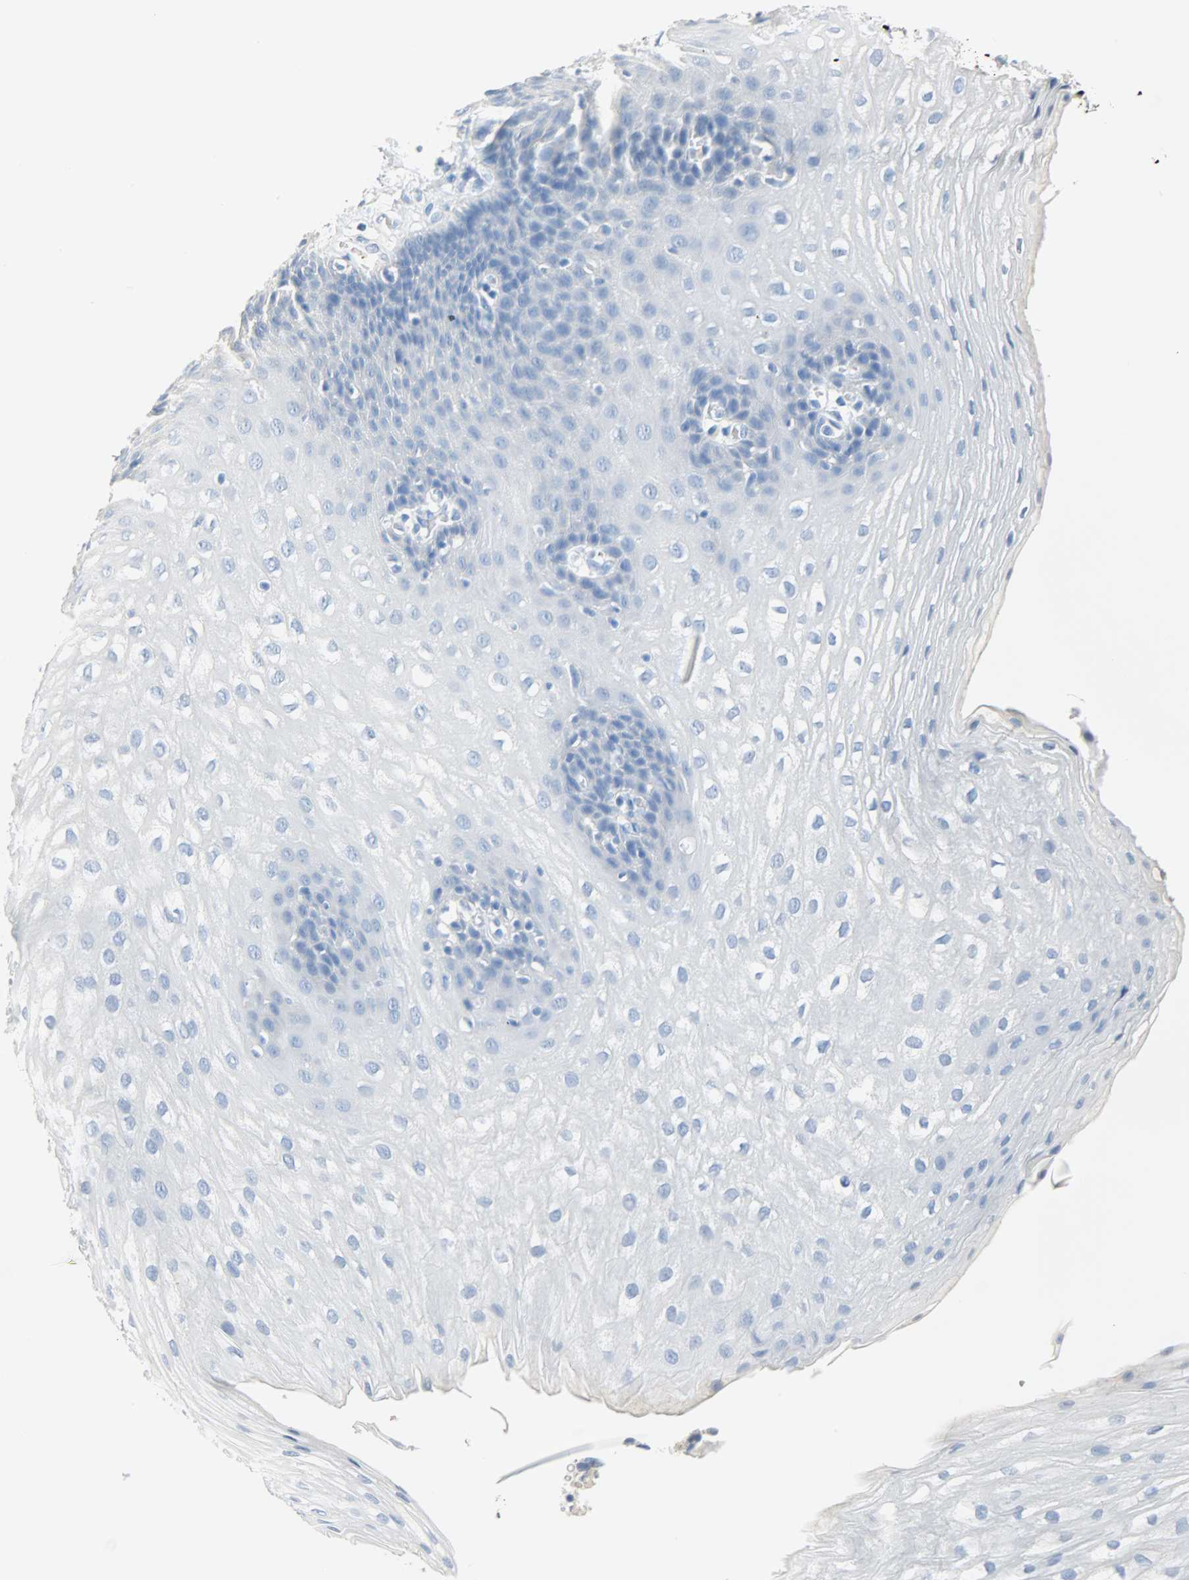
{"staining": {"intensity": "negative", "quantity": "none", "location": "none"}, "tissue": "esophagus", "cell_type": "Squamous epithelial cells", "image_type": "normal", "snomed": [{"axis": "morphology", "description": "Normal tissue, NOS"}, {"axis": "topography", "description": "Esophagus"}], "caption": "Image shows no protein expression in squamous epithelial cells of normal esophagus.", "gene": "CA3", "patient": {"sex": "male", "age": 48}}